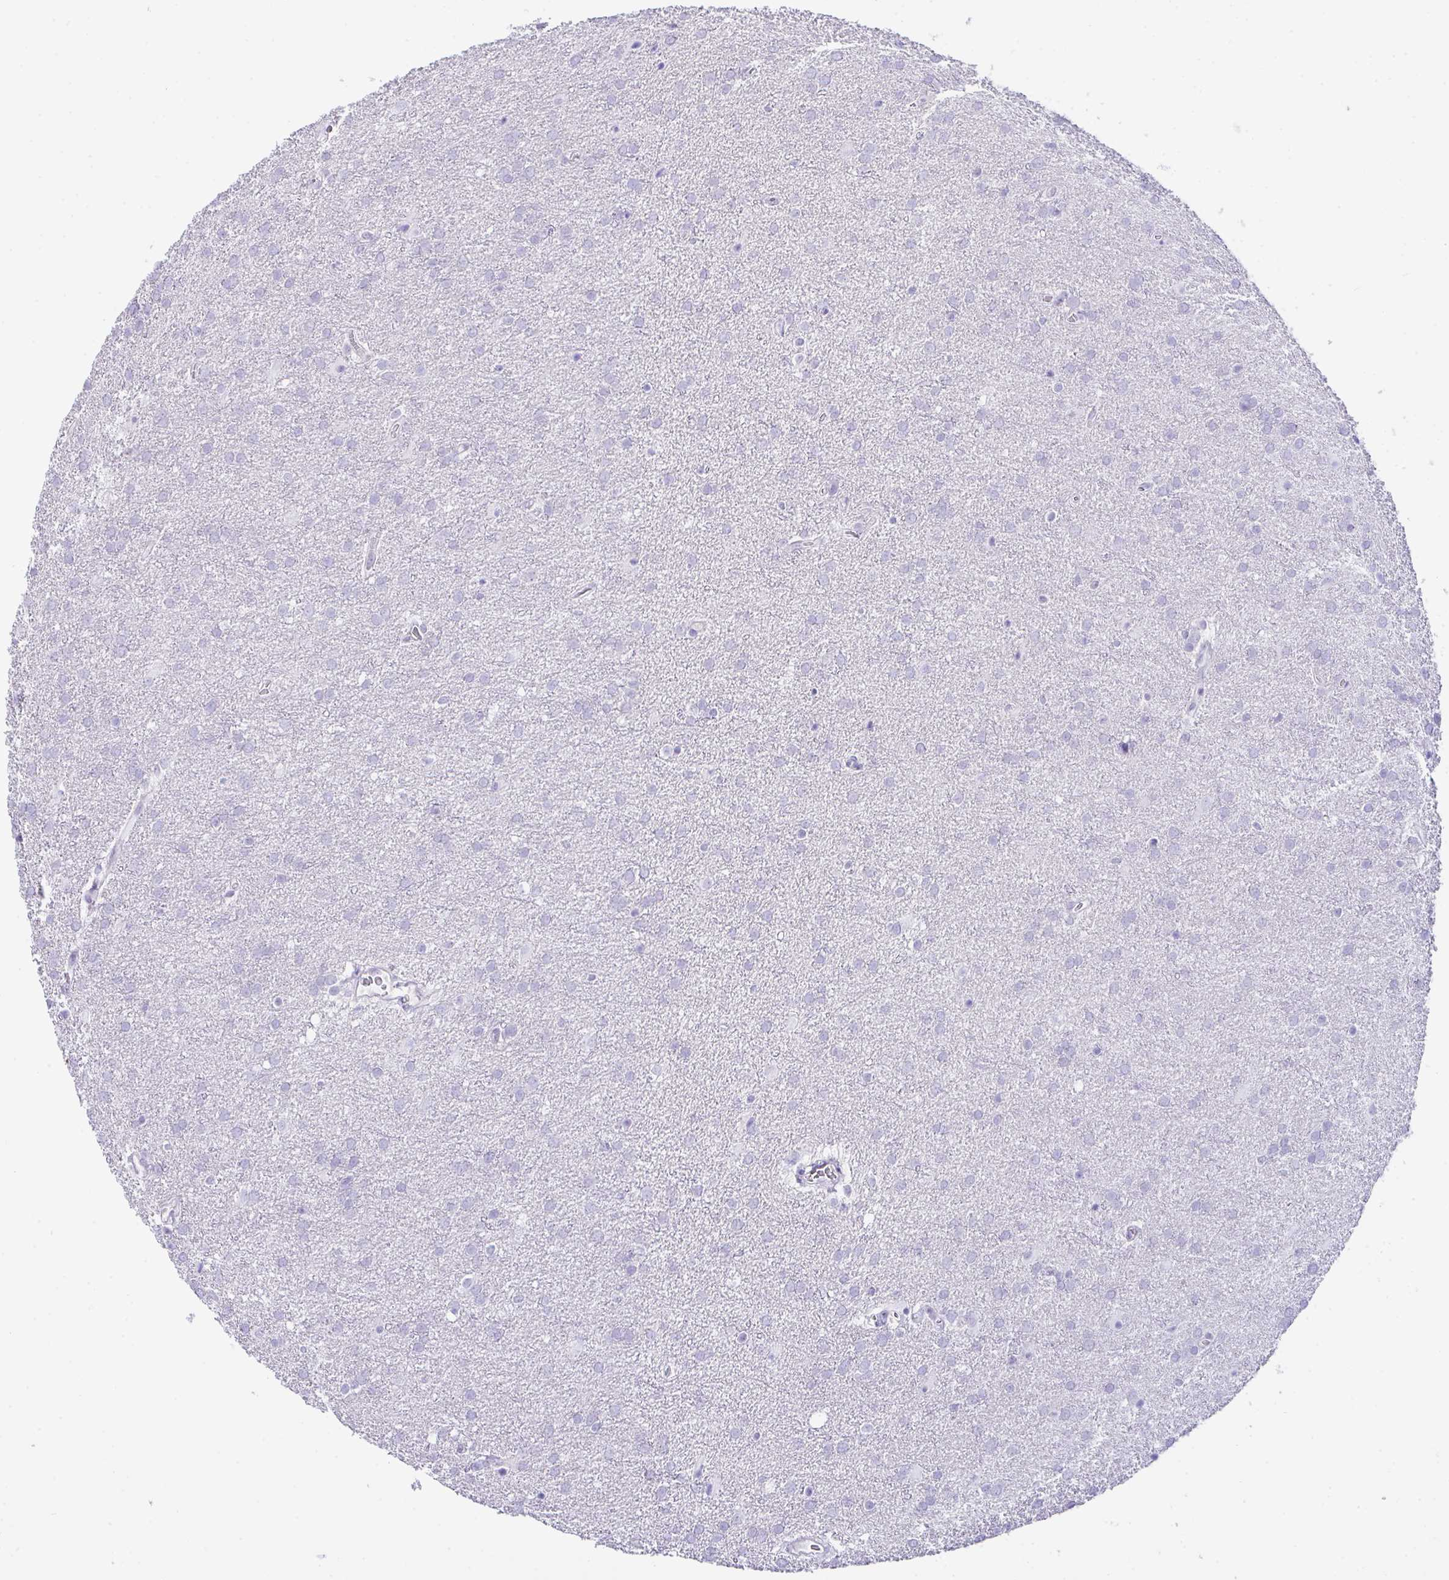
{"staining": {"intensity": "negative", "quantity": "none", "location": "none"}, "tissue": "glioma", "cell_type": "Tumor cells", "image_type": "cancer", "snomed": [{"axis": "morphology", "description": "Glioma, malignant, Low grade"}, {"axis": "topography", "description": "Brain"}], "caption": "There is no significant staining in tumor cells of malignant glioma (low-grade).", "gene": "KMT2E", "patient": {"sex": "female", "age": 32}}